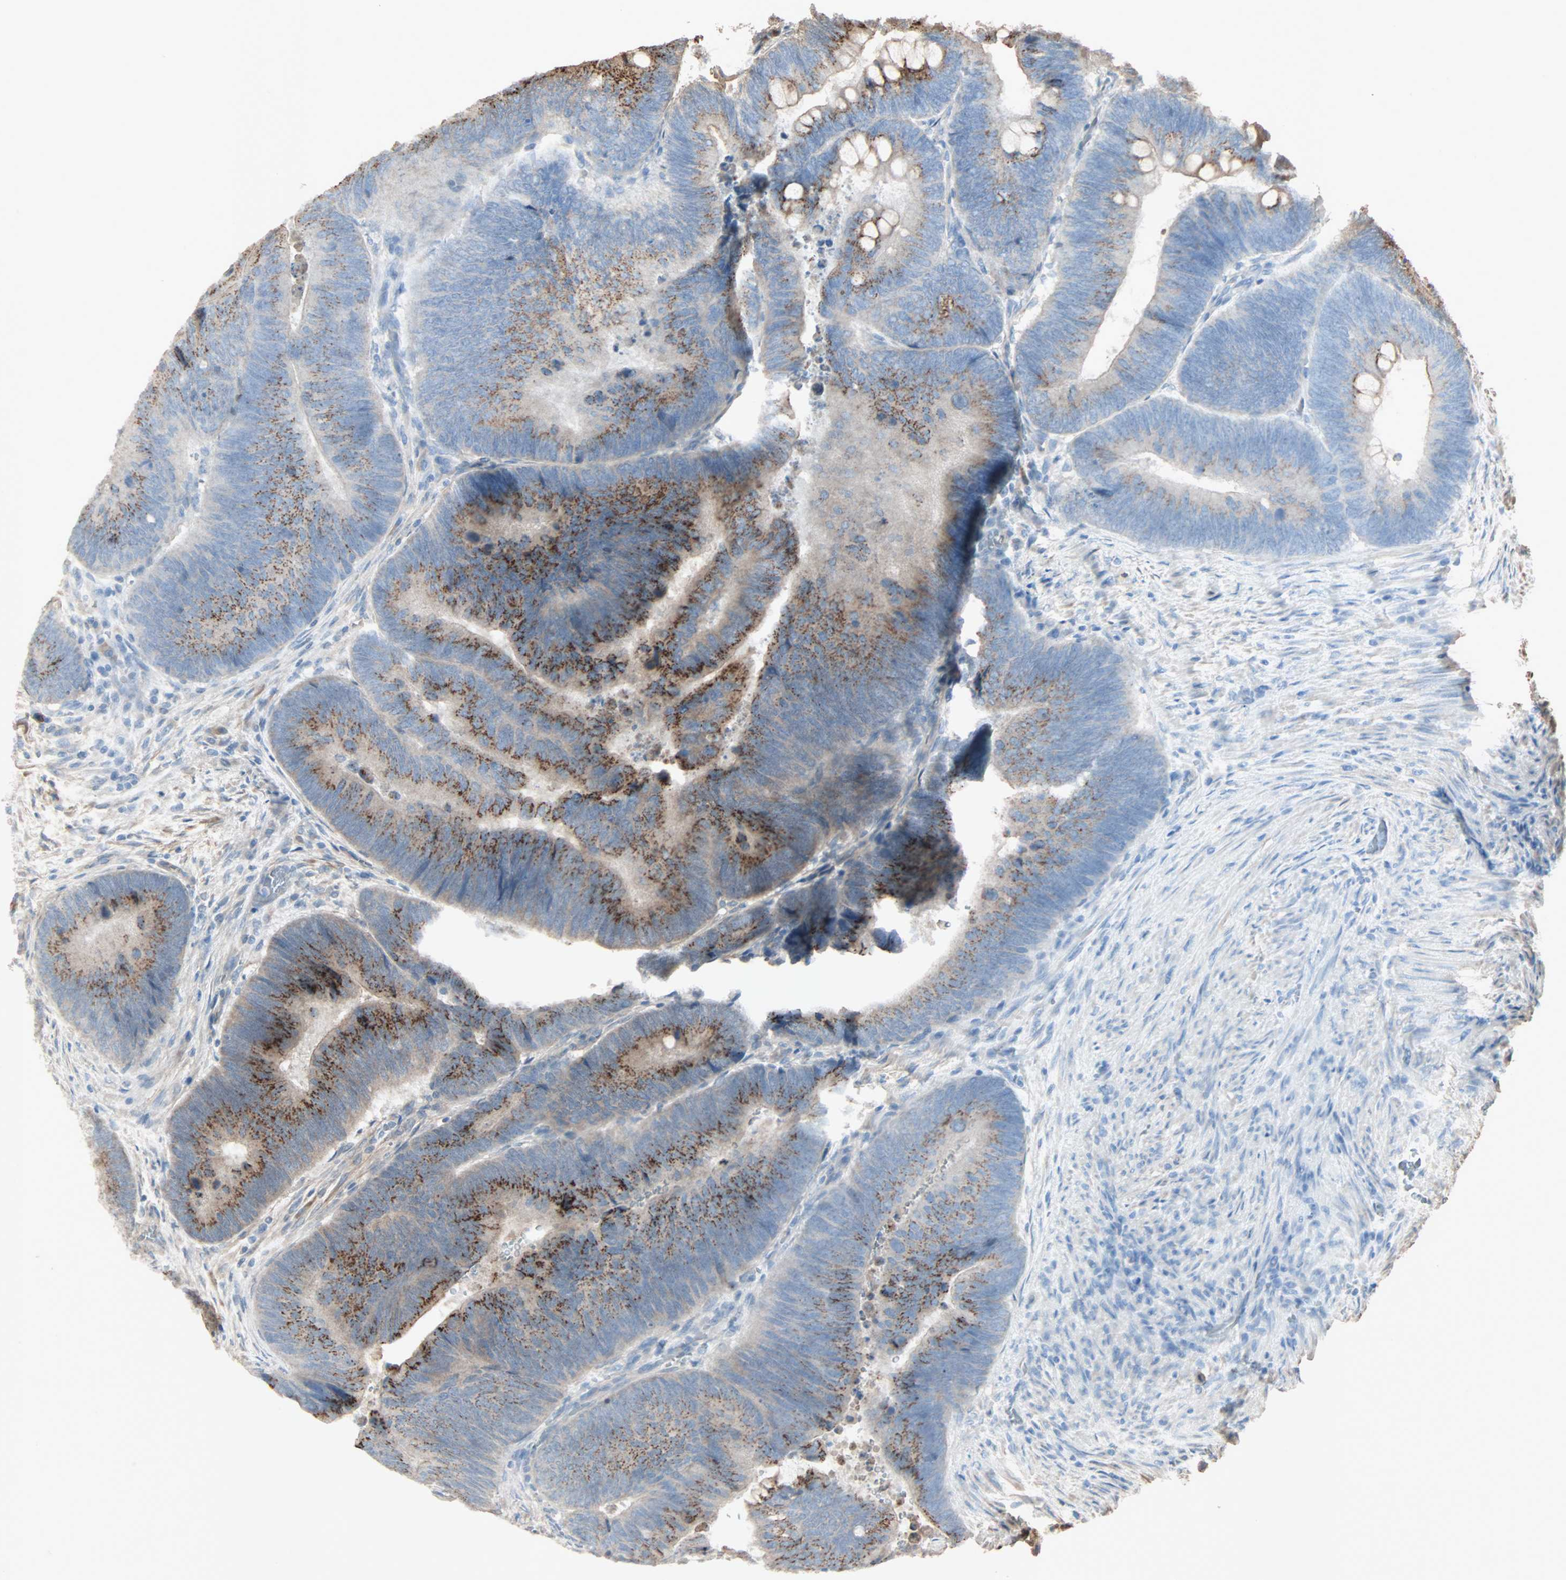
{"staining": {"intensity": "moderate", "quantity": "25%-75%", "location": "cytoplasmic/membranous"}, "tissue": "colorectal cancer", "cell_type": "Tumor cells", "image_type": "cancer", "snomed": [{"axis": "morphology", "description": "Normal tissue, NOS"}, {"axis": "morphology", "description": "Adenocarcinoma, NOS"}, {"axis": "topography", "description": "Rectum"}, {"axis": "topography", "description": "Peripheral nerve tissue"}], "caption": "Immunohistochemistry (IHC) photomicrograph of colorectal adenocarcinoma stained for a protein (brown), which demonstrates medium levels of moderate cytoplasmic/membranous staining in approximately 25%-75% of tumor cells.", "gene": "GALNT3", "patient": {"sex": "male", "age": 92}}